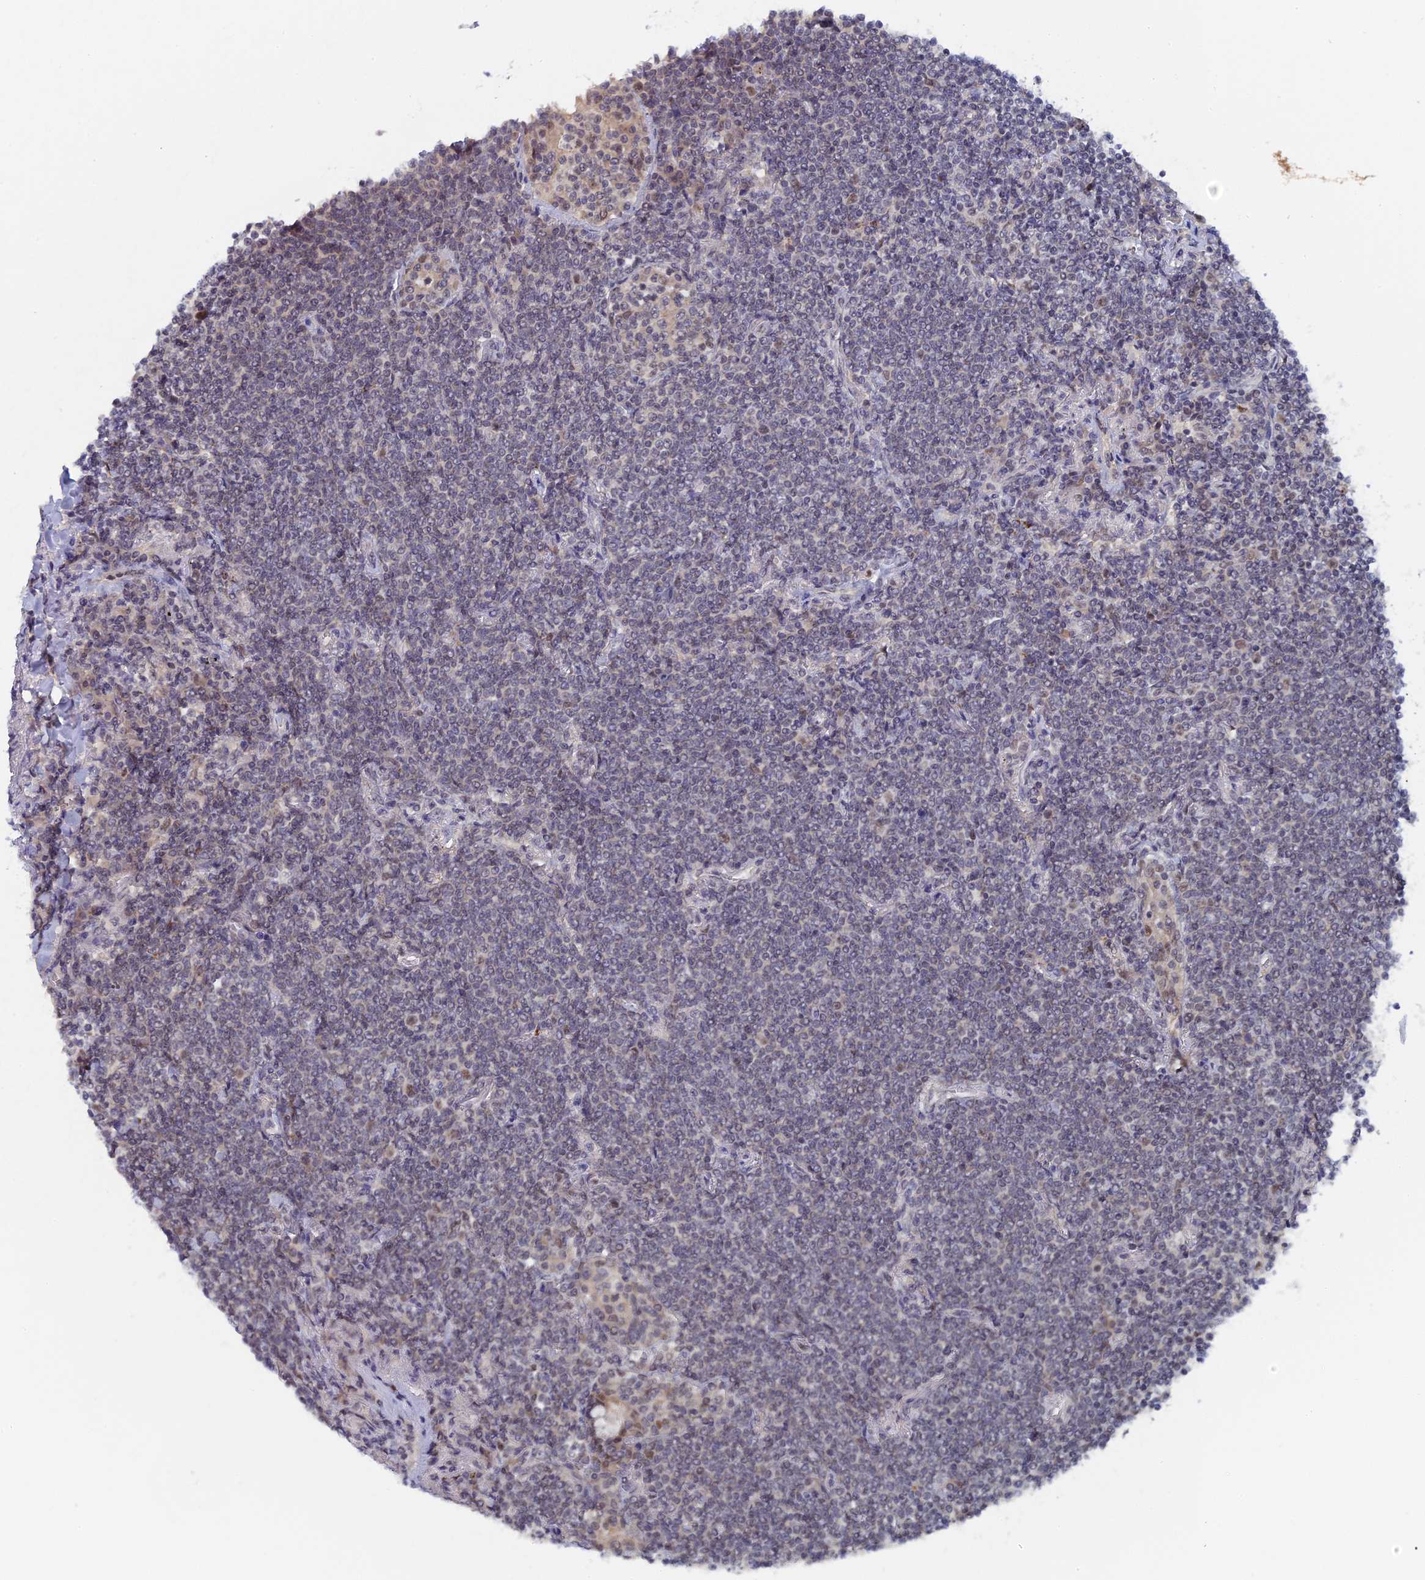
{"staining": {"intensity": "negative", "quantity": "none", "location": "none"}, "tissue": "lymphoma", "cell_type": "Tumor cells", "image_type": "cancer", "snomed": [{"axis": "morphology", "description": "Malignant lymphoma, non-Hodgkin's type, Low grade"}, {"axis": "topography", "description": "Lung"}], "caption": "A histopathology image of lymphoma stained for a protein demonstrates no brown staining in tumor cells.", "gene": "MIGA2", "patient": {"sex": "female", "age": 71}}